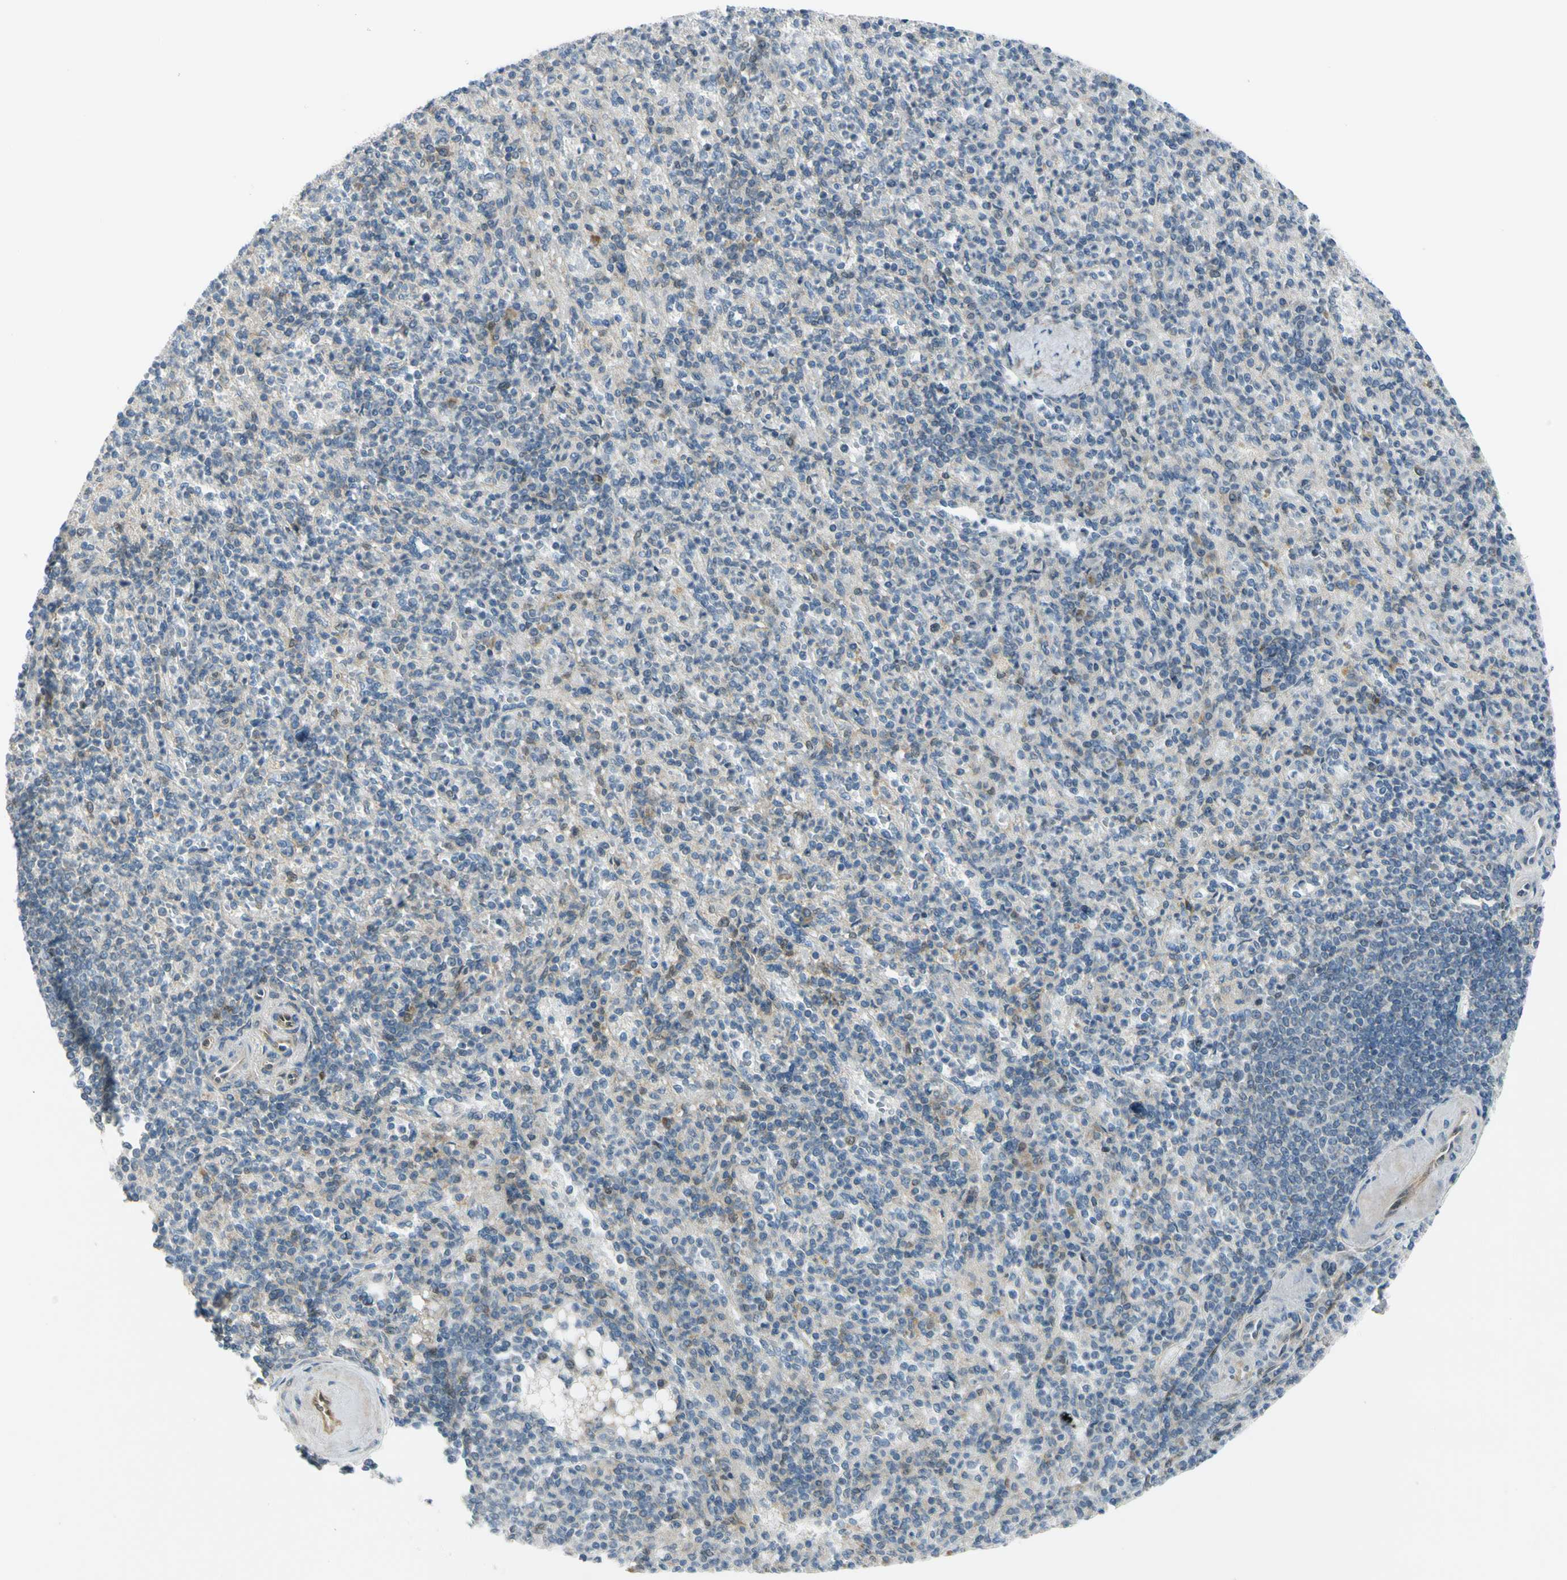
{"staining": {"intensity": "weak", "quantity": "25%-75%", "location": "cytoplasmic/membranous"}, "tissue": "spleen", "cell_type": "Cells in red pulp", "image_type": "normal", "snomed": [{"axis": "morphology", "description": "Normal tissue, NOS"}, {"axis": "topography", "description": "Spleen"}], "caption": "The immunohistochemical stain highlights weak cytoplasmic/membranous expression in cells in red pulp of unremarkable spleen.", "gene": "FHL2", "patient": {"sex": "female", "age": 74}}